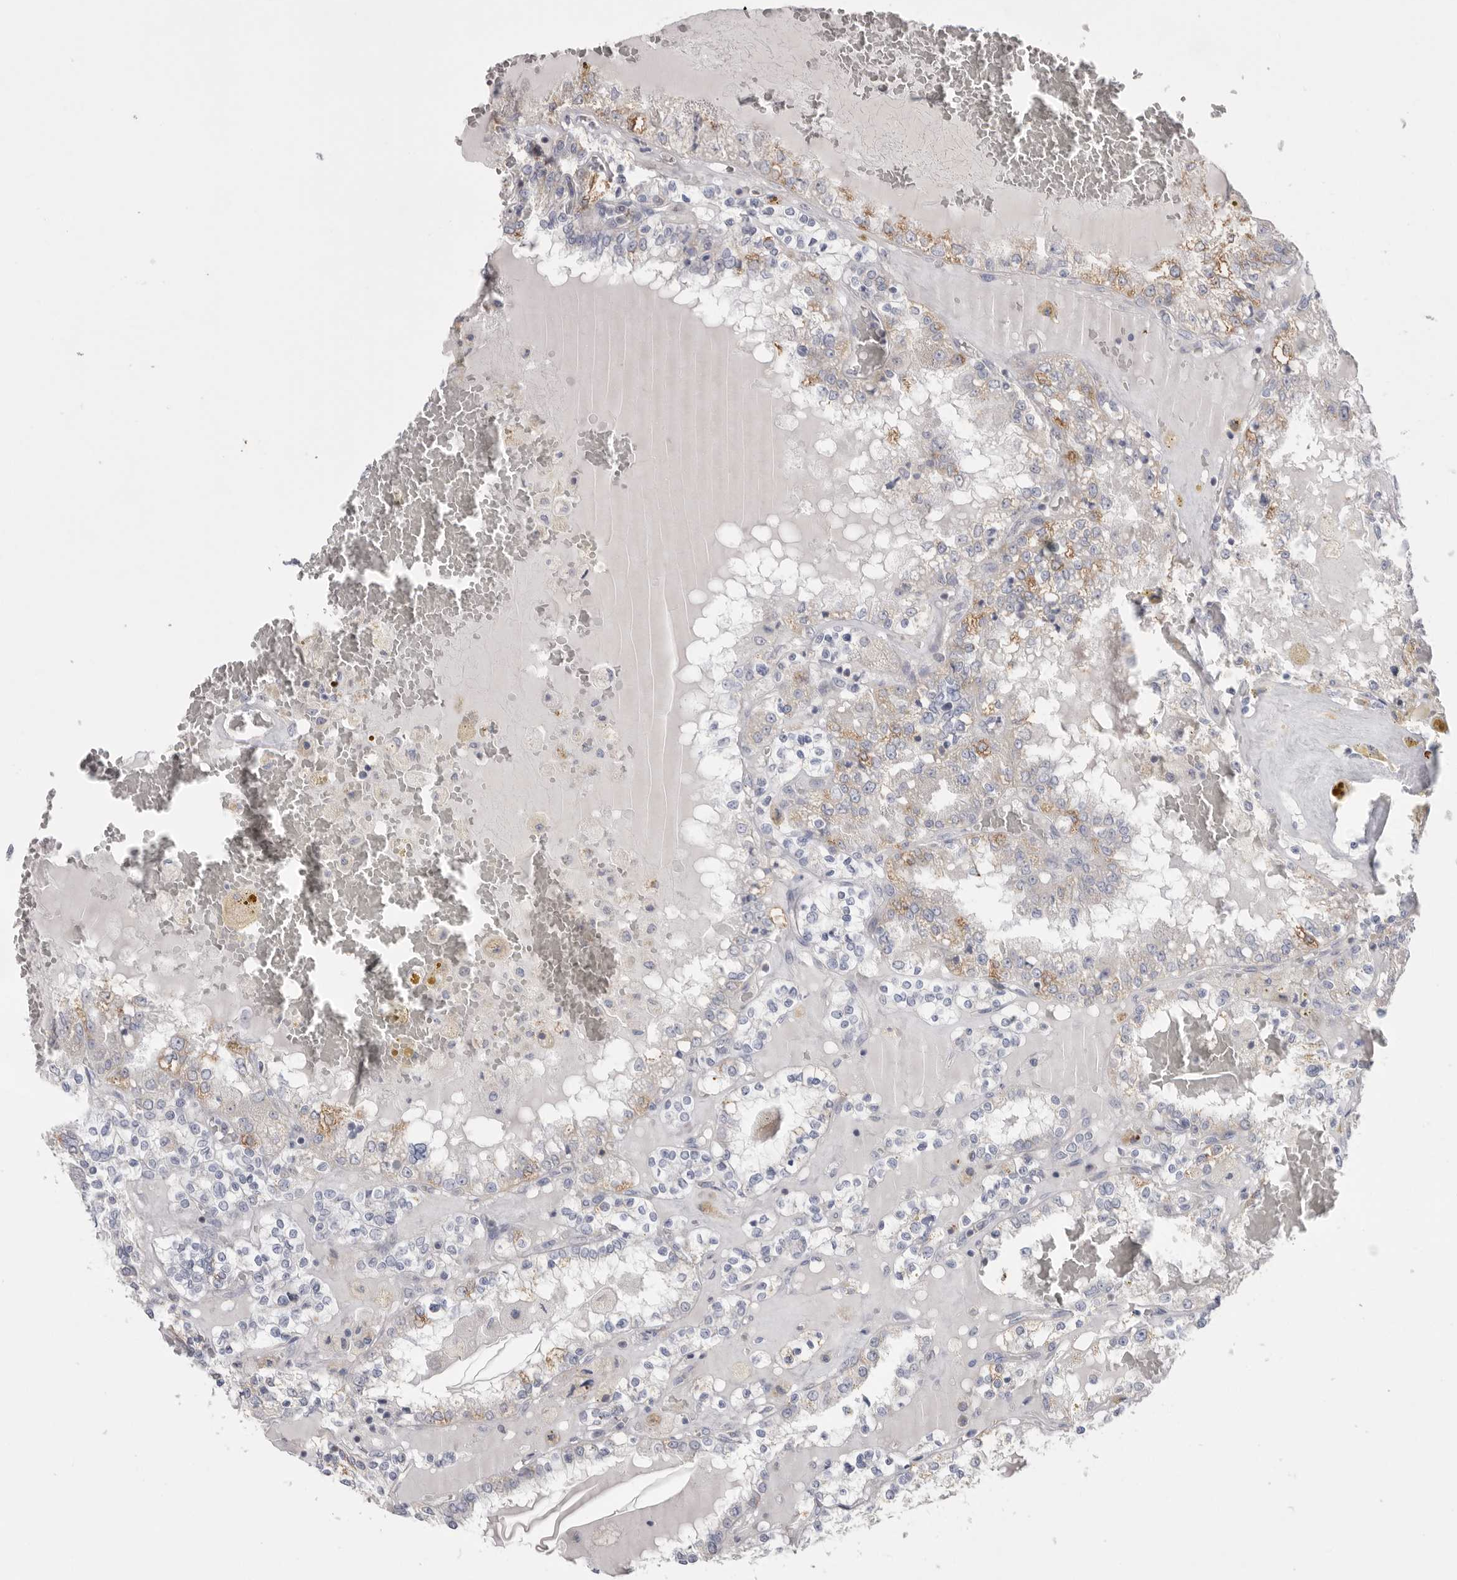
{"staining": {"intensity": "weak", "quantity": "<25%", "location": "cytoplasmic/membranous"}, "tissue": "renal cancer", "cell_type": "Tumor cells", "image_type": "cancer", "snomed": [{"axis": "morphology", "description": "Adenocarcinoma, NOS"}, {"axis": "topography", "description": "Kidney"}], "caption": "Histopathology image shows no significant protein expression in tumor cells of renal adenocarcinoma. (Stains: DAB (3,3'-diaminobenzidine) immunohistochemistry (IHC) with hematoxylin counter stain, Microscopy: brightfield microscopy at high magnification).", "gene": "VDAC3", "patient": {"sex": "female", "age": 56}}